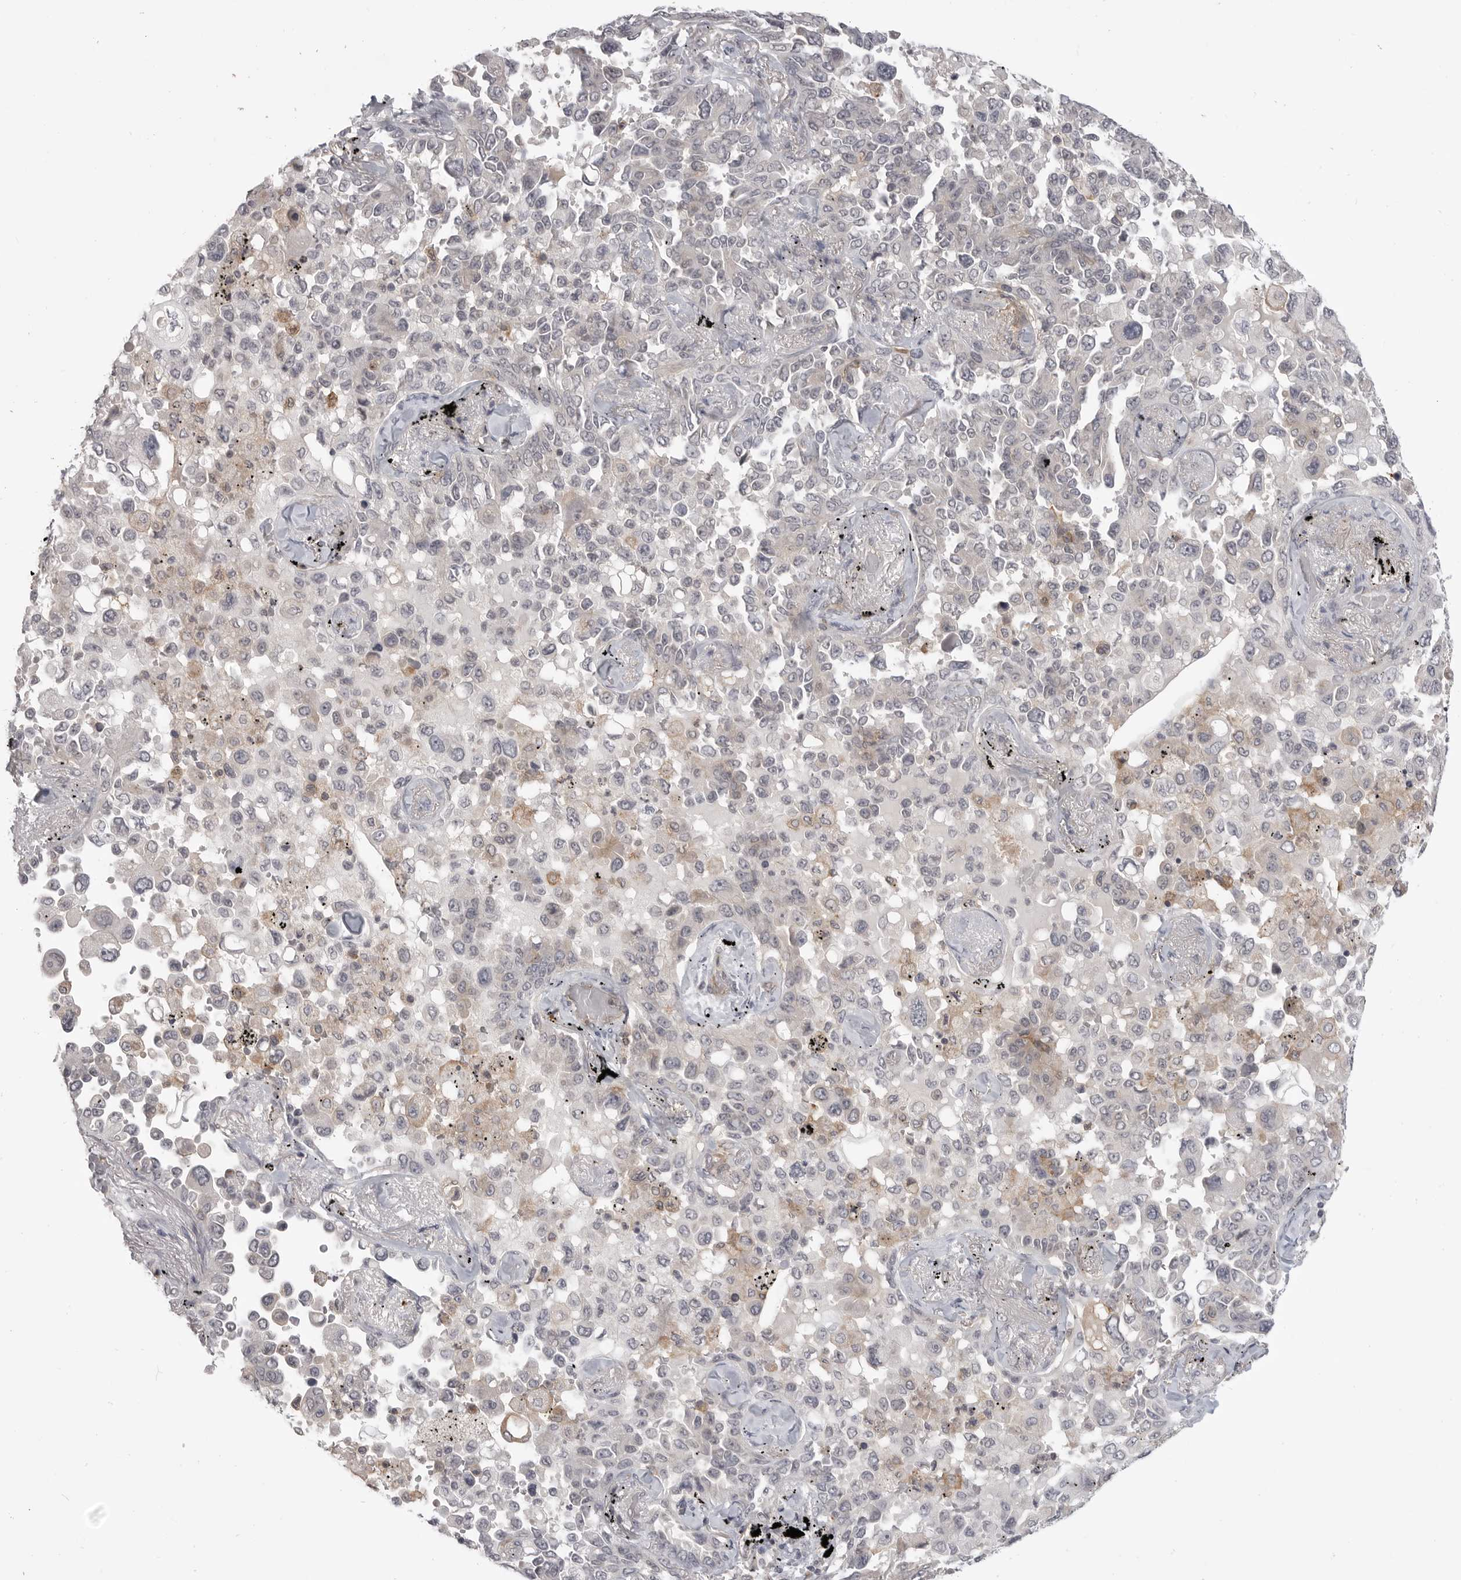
{"staining": {"intensity": "weak", "quantity": "<25%", "location": "cytoplasmic/membranous"}, "tissue": "lung cancer", "cell_type": "Tumor cells", "image_type": "cancer", "snomed": [{"axis": "morphology", "description": "Adenocarcinoma, NOS"}, {"axis": "topography", "description": "Lung"}], "caption": "Tumor cells are negative for brown protein staining in lung adenocarcinoma.", "gene": "IFNGR1", "patient": {"sex": "female", "age": 67}}